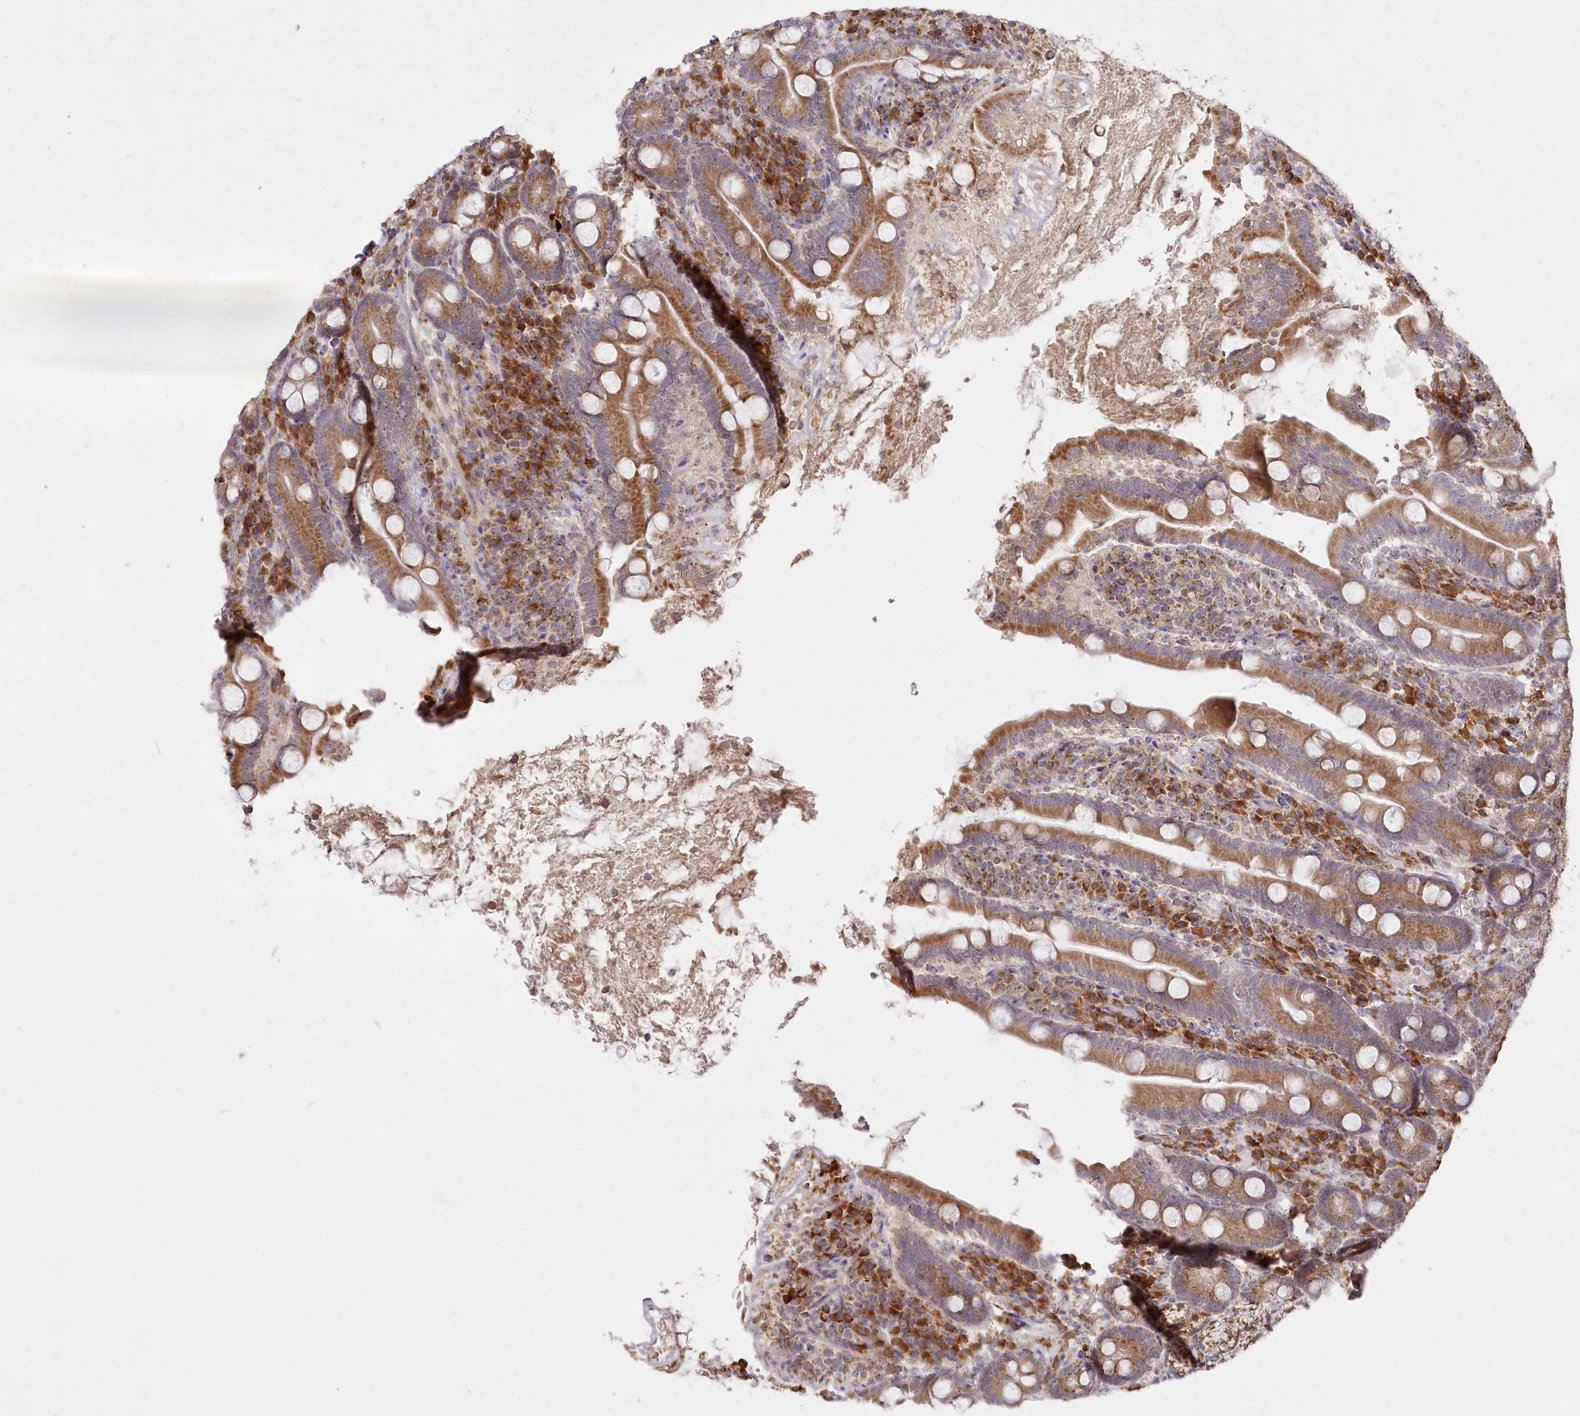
{"staining": {"intensity": "moderate", "quantity": ">75%", "location": "cytoplasmic/membranous"}, "tissue": "duodenum", "cell_type": "Glandular cells", "image_type": "normal", "snomed": [{"axis": "morphology", "description": "Normal tissue, NOS"}, {"axis": "topography", "description": "Duodenum"}], "caption": "The histopathology image displays immunohistochemical staining of unremarkable duodenum. There is moderate cytoplasmic/membranous positivity is seen in approximately >75% of glandular cells.", "gene": "STT3B", "patient": {"sex": "male", "age": 35}}